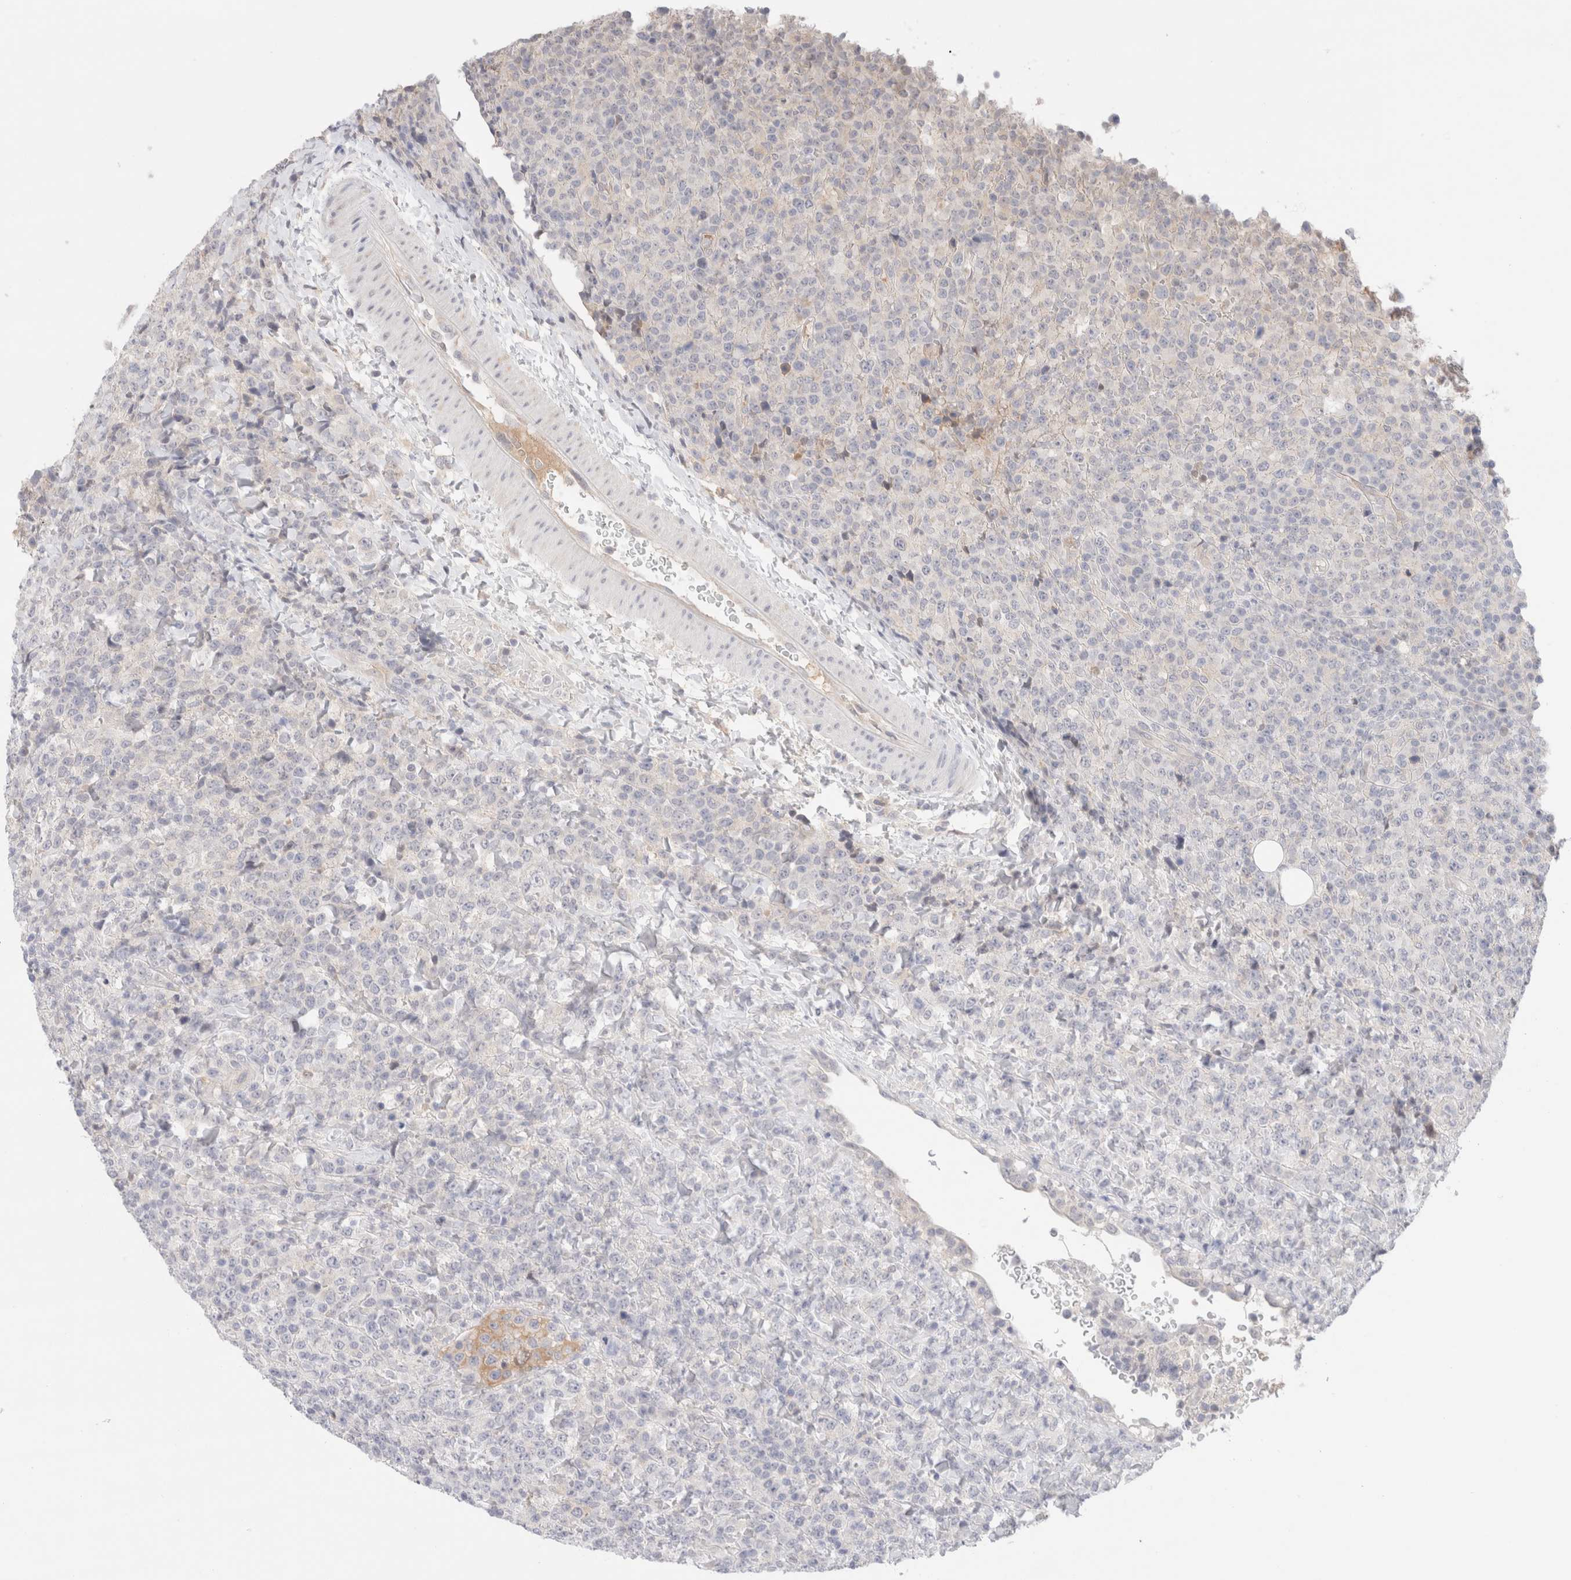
{"staining": {"intensity": "negative", "quantity": "none", "location": "none"}, "tissue": "lymphoma", "cell_type": "Tumor cells", "image_type": "cancer", "snomed": [{"axis": "morphology", "description": "Malignant lymphoma, non-Hodgkin's type, High grade"}, {"axis": "topography", "description": "Lymph node"}], "caption": "An IHC photomicrograph of lymphoma is shown. There is no staining in tumor cells of lymphoma.", "gene": "SPATA20", "patient": {"sex": "male", "age": 13}}